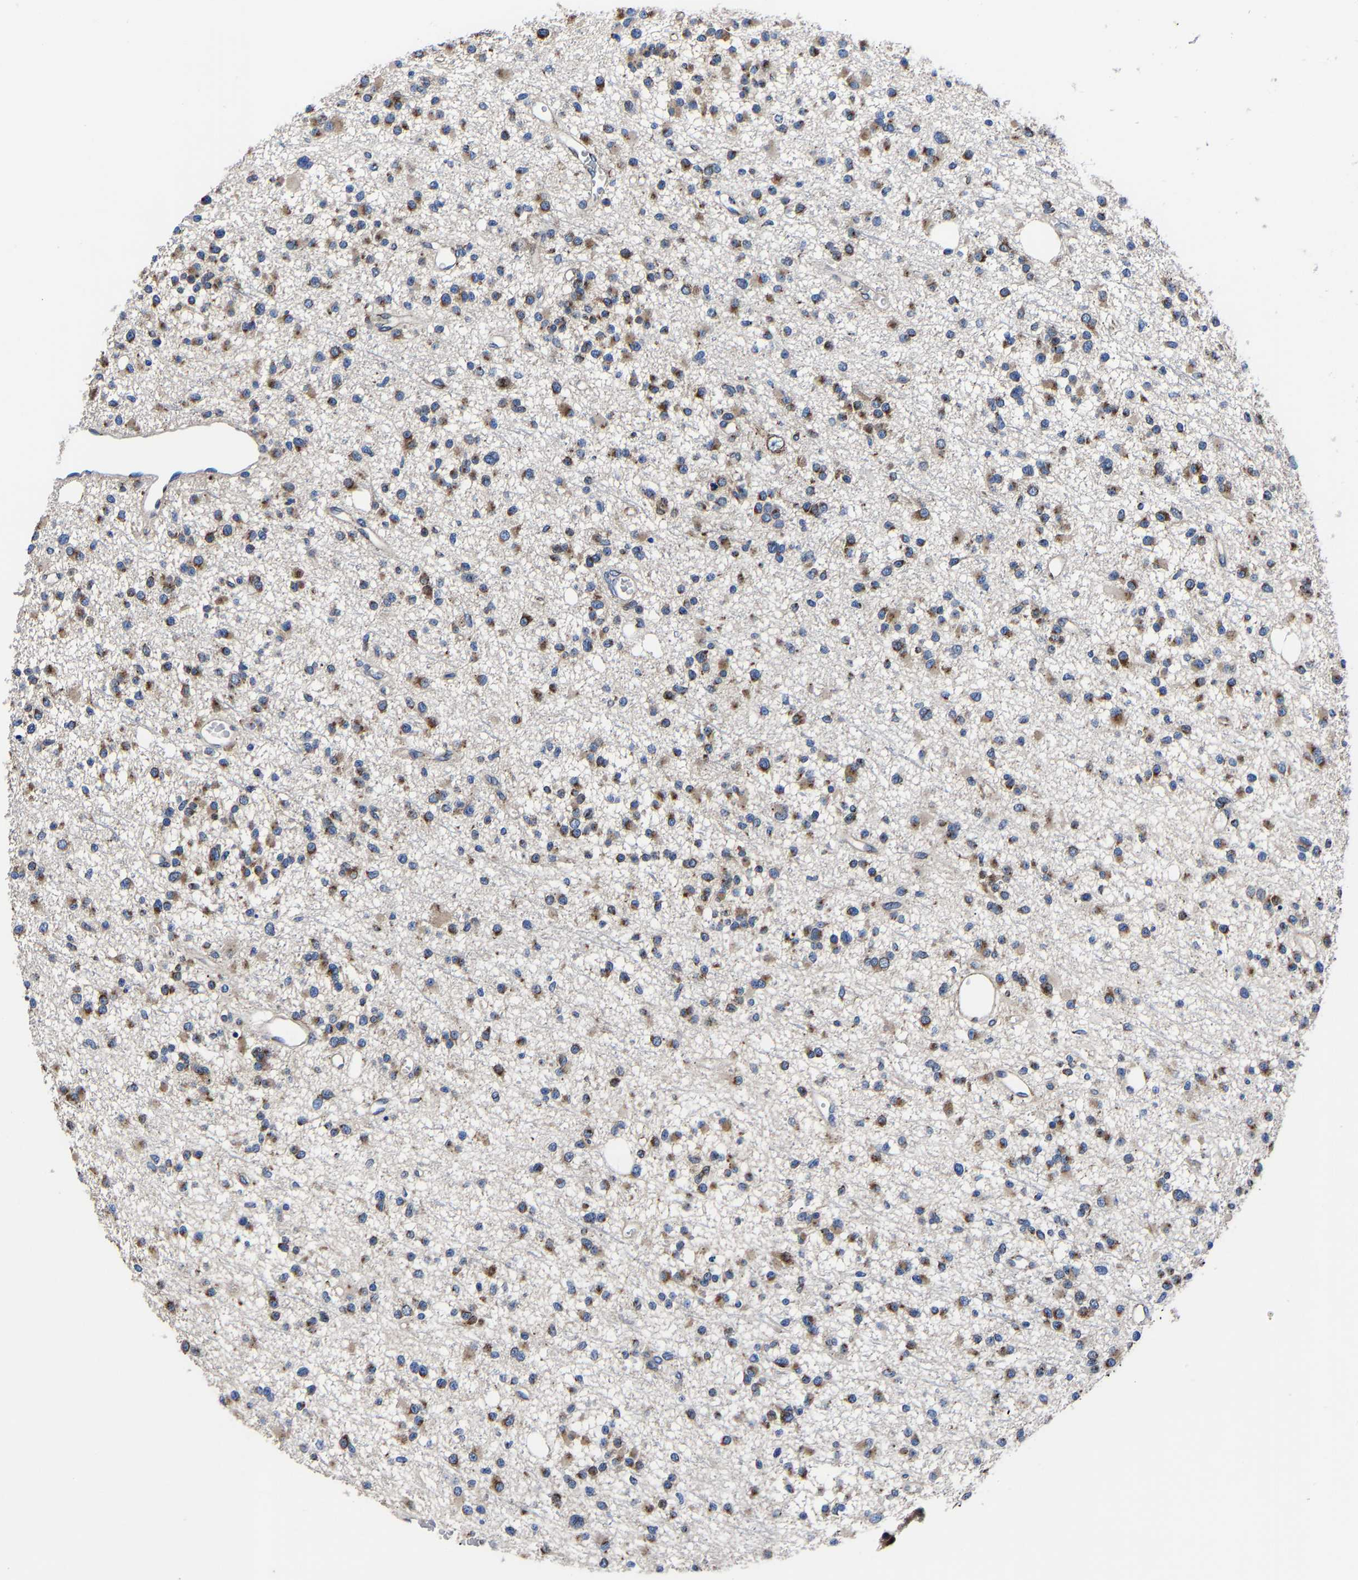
{"staining": {"intensity": "moderate", "quantity": "25%-75%", "location": "cytoplasmic/membranous"}, "tissue": "glioma", "cell_type": "Tumor cells", "image_type": "cancer", "snomed": [{"axis": "morphology", "description": "Glioma, malignant, Low grade"}, {"axis": "topography", "description": "Brain"}], "caption": "Malignant glioma (low-grade) stained with a protein marker demonstrates moderate staining in tumor cells.", "gene": "EBAG9", "patient": {"sex": "female", "age": 22}}